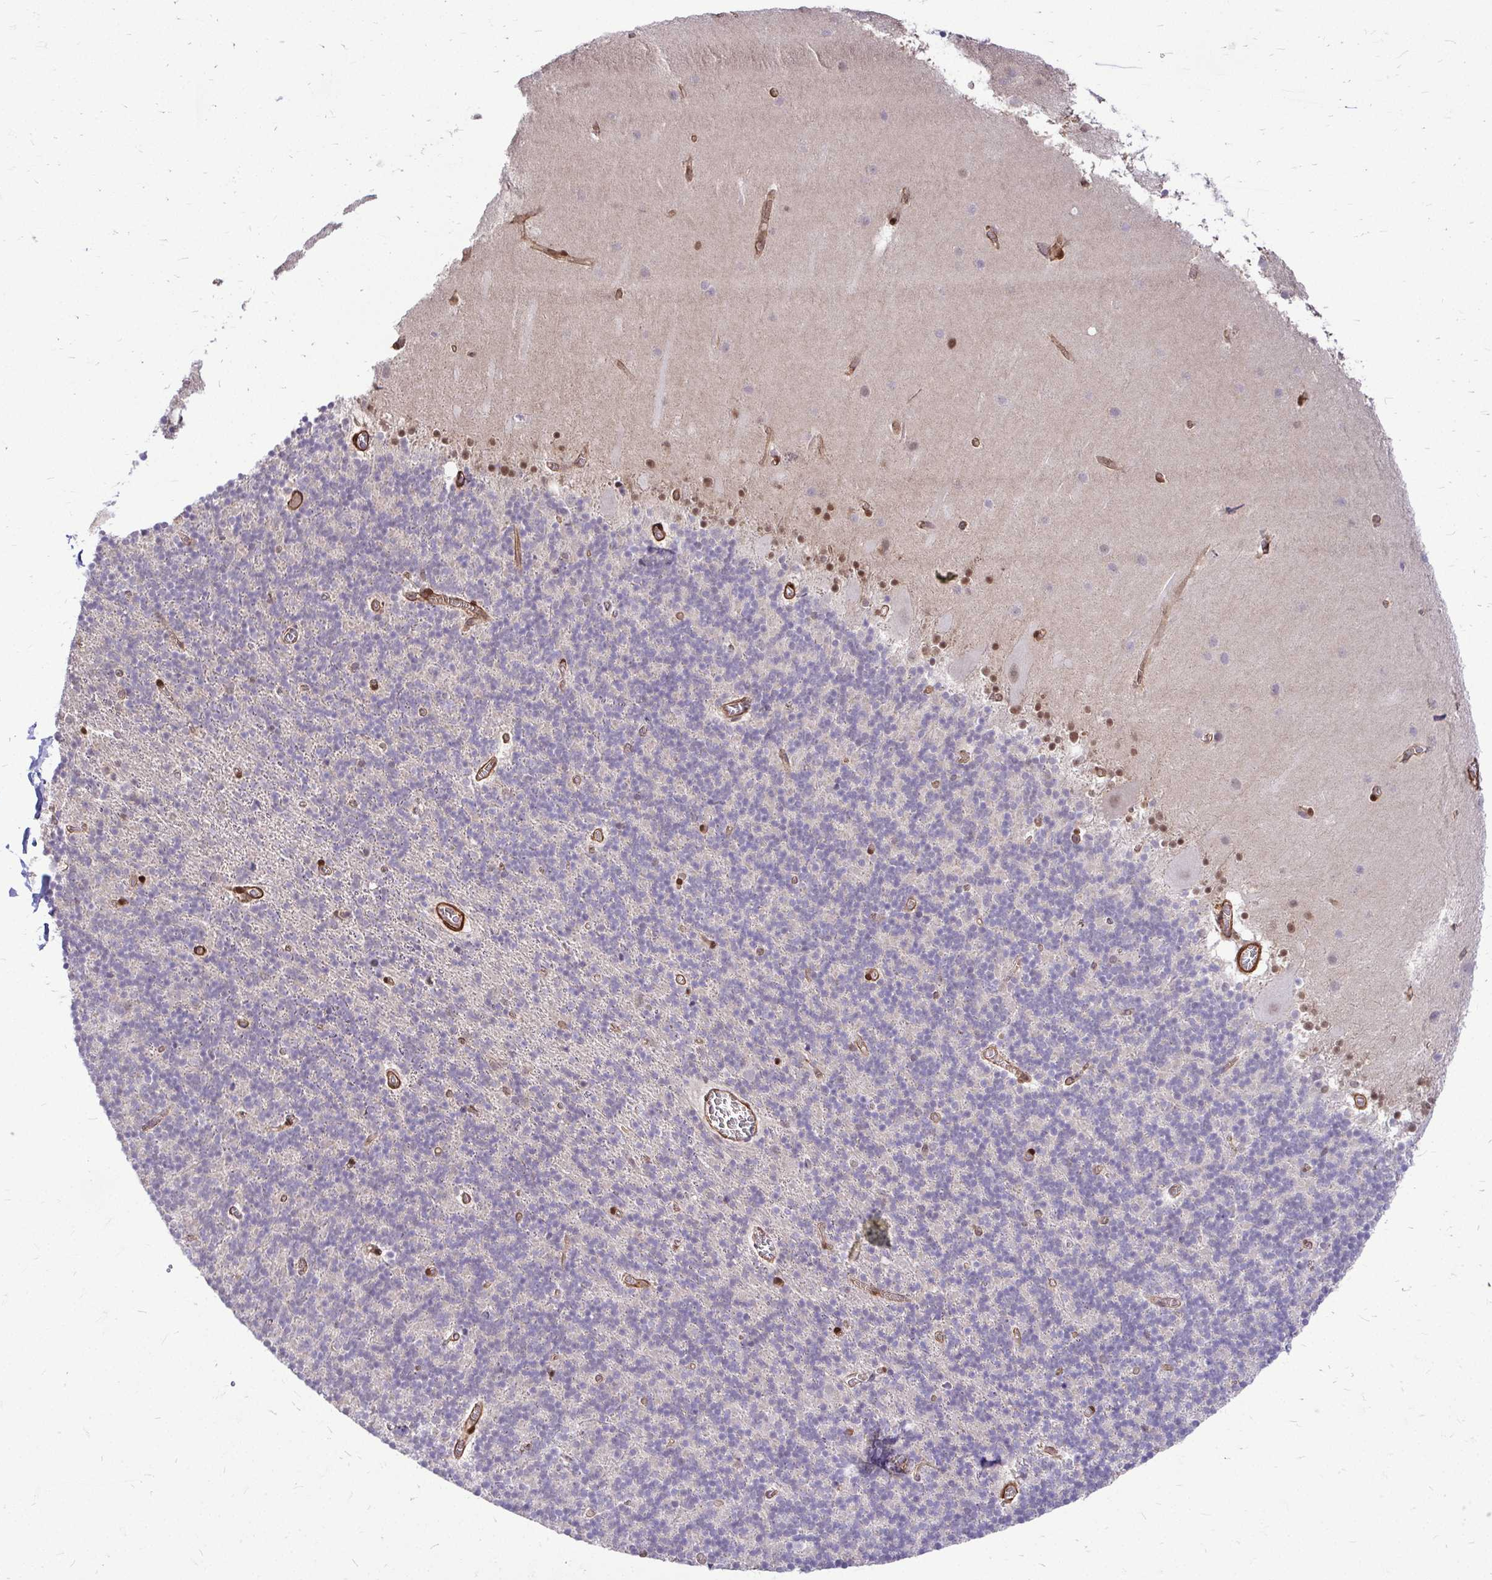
{"staining": {"intensity": "negative", "quantity": "none", "location": "none"}, "tissue": "cerebellum", "cell_type": "Cells in granular layer", "image_type": "normal", "snomed": [{"axis": "morphology", "description": "Normal tissue, NOS"}, {"axis": "topography", "description": "Cerebellum"}], "caption": "Cells in granular layer are negative for protein expression in unremarkable human cerebellum. (Brightfield microscopy of DAB (3,3'-diaminobenzidine) immunohistochemistry (IHC) at high magnification).", "gene": "TRIP6", "patient": {"sex": "male", "age": 70}}